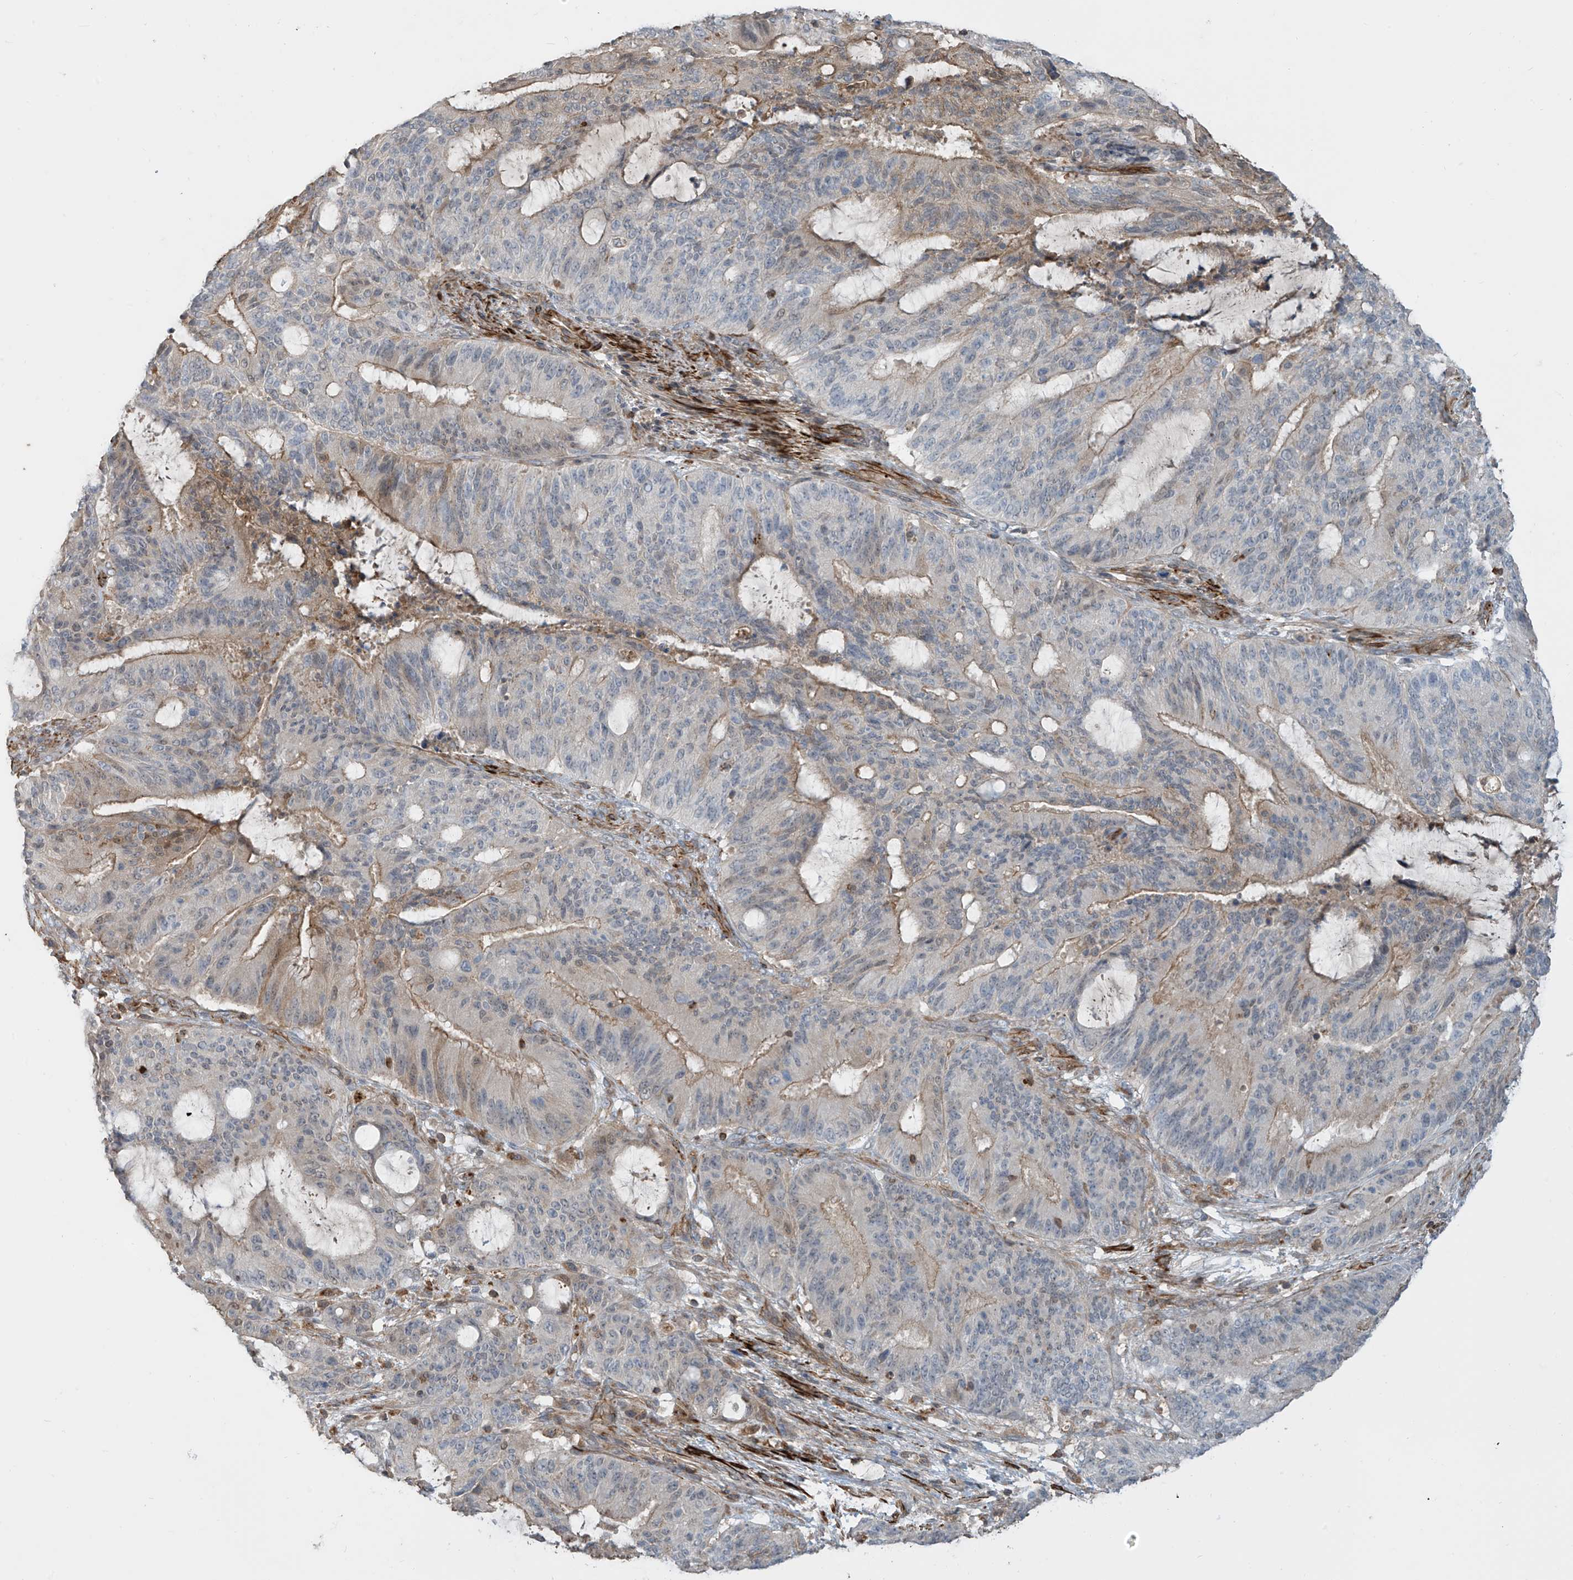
{"staining": {"intensity": "moderate", "quantity": "<25%", "location": "cytoplasmic/membranous"}, "tissue": "liver cancer", "cell_type": "Tumor cells", "image_type": "cancer", "snomed": [{"axis": "morphology", "description": "Normal tissue, NOS"}, {"axis": "morphology", "description": "Cholangiocarcinoma"}, {"axis": "topography", "description": "Liver"}, {"axis": "topography", "description": "Peripheral nerve tissue"}], "caption": "A brown stain highlights moderate cytoplasmic/membranous staining of a protein in human liver cholangiocarcinoma tumor cells. (Stains: DAB in brown, nuclei in blue, Microscopy: brightfield microscopy at high magnification).", "gene": "SH3BGRL3", "patient": {"sex": "female", "age": 73}}